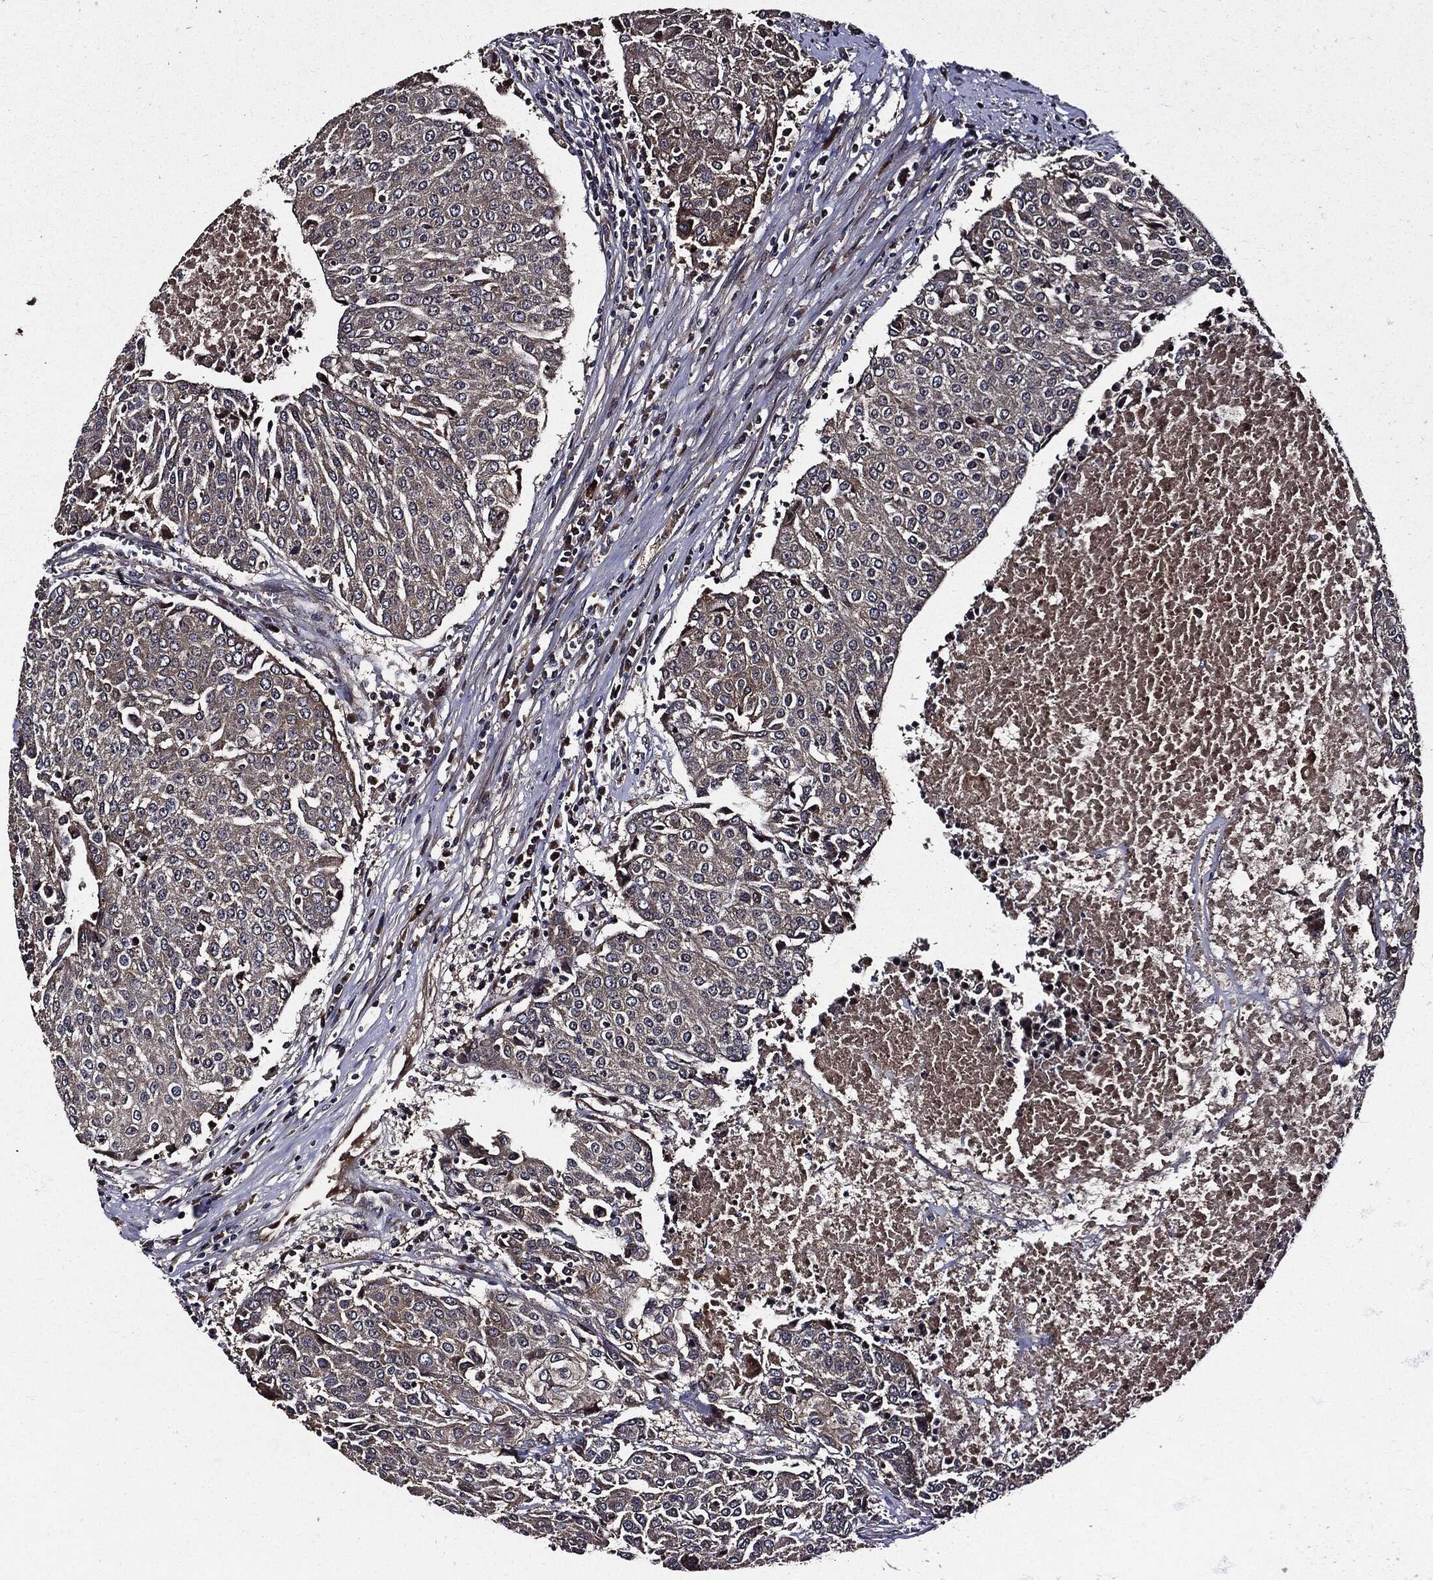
{"staining": {"intensity": "negative", "quantity": "none", "location": "none"}, "tissue": "urothelial cancer", "cell_type": "Tumor cells", "image_type": "cancer", "snomed": [{"axis": "morphology", "description": "Urothelial carcinoma, High grade"}, {"axis": "topography", "description": "Urinary bladder"}], "caption": "Tumor cells show no significant protein positivity in urothelial cancer.", "gene": "HTT", "patient": {"sex": "female", "age": 85}}